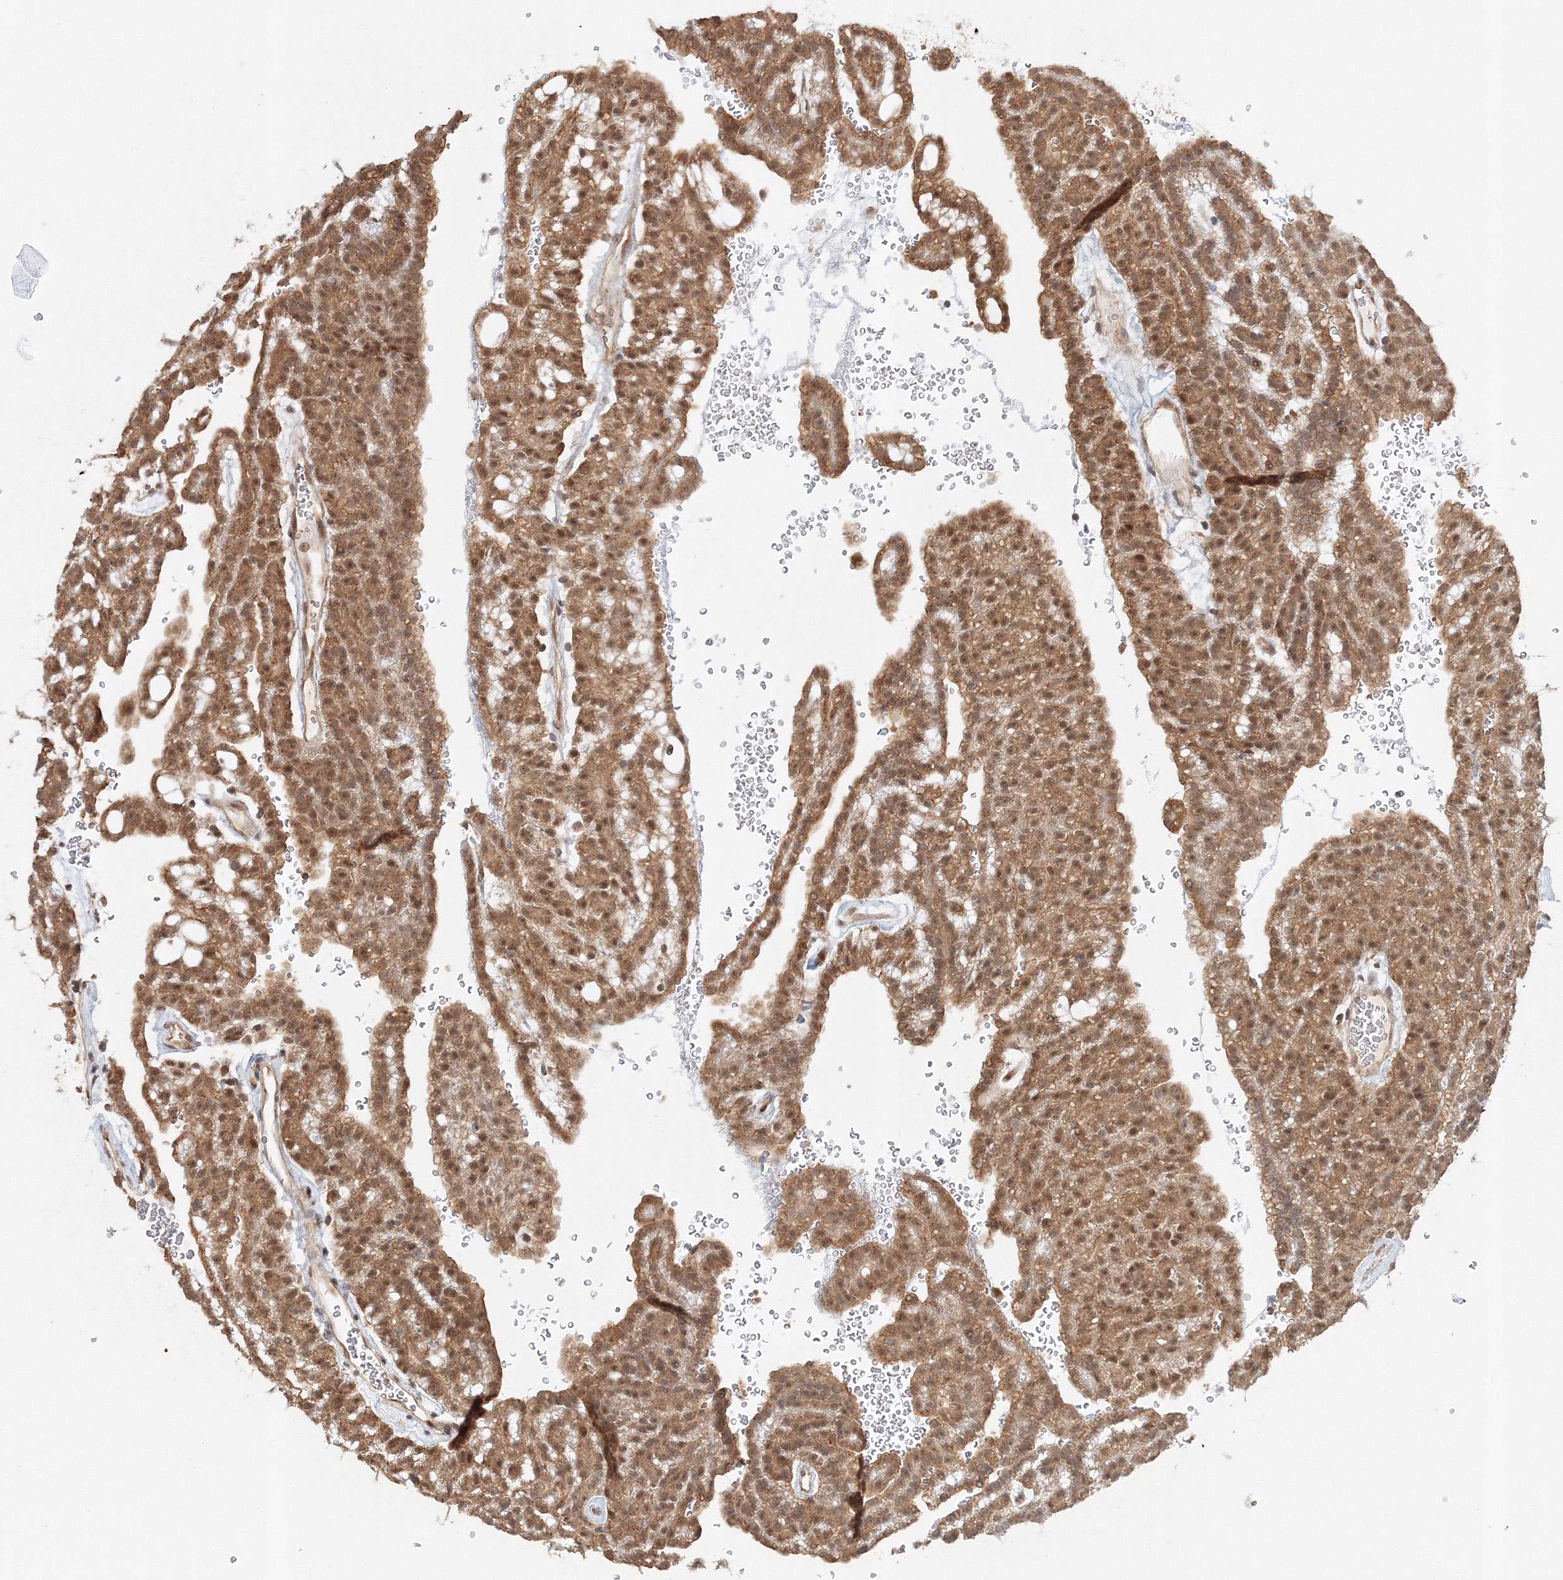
{"staining": {"intensity": "moderate", "quantity": ">75%", "location": "cytoplasmic/membranous,nuclear"}, "tissue": "renal cancer", "cell_type": "Tumor cells", "image_type": "cancer", "snomed": [{"axis": "morphology", "description": "Adenocarcinoma, NOS"}, {"axis": "topography", "description": "Kidney"}], "caption": "Moderate cytoplasmic/membranous and nuclear positivity for a protein is identified in about >75% of tumor cells of renal cancer (adenocarcinoma) using immunohistochemistry.", "gene": "PSMD6", "patient": {"sex": "male", "age": 63}}